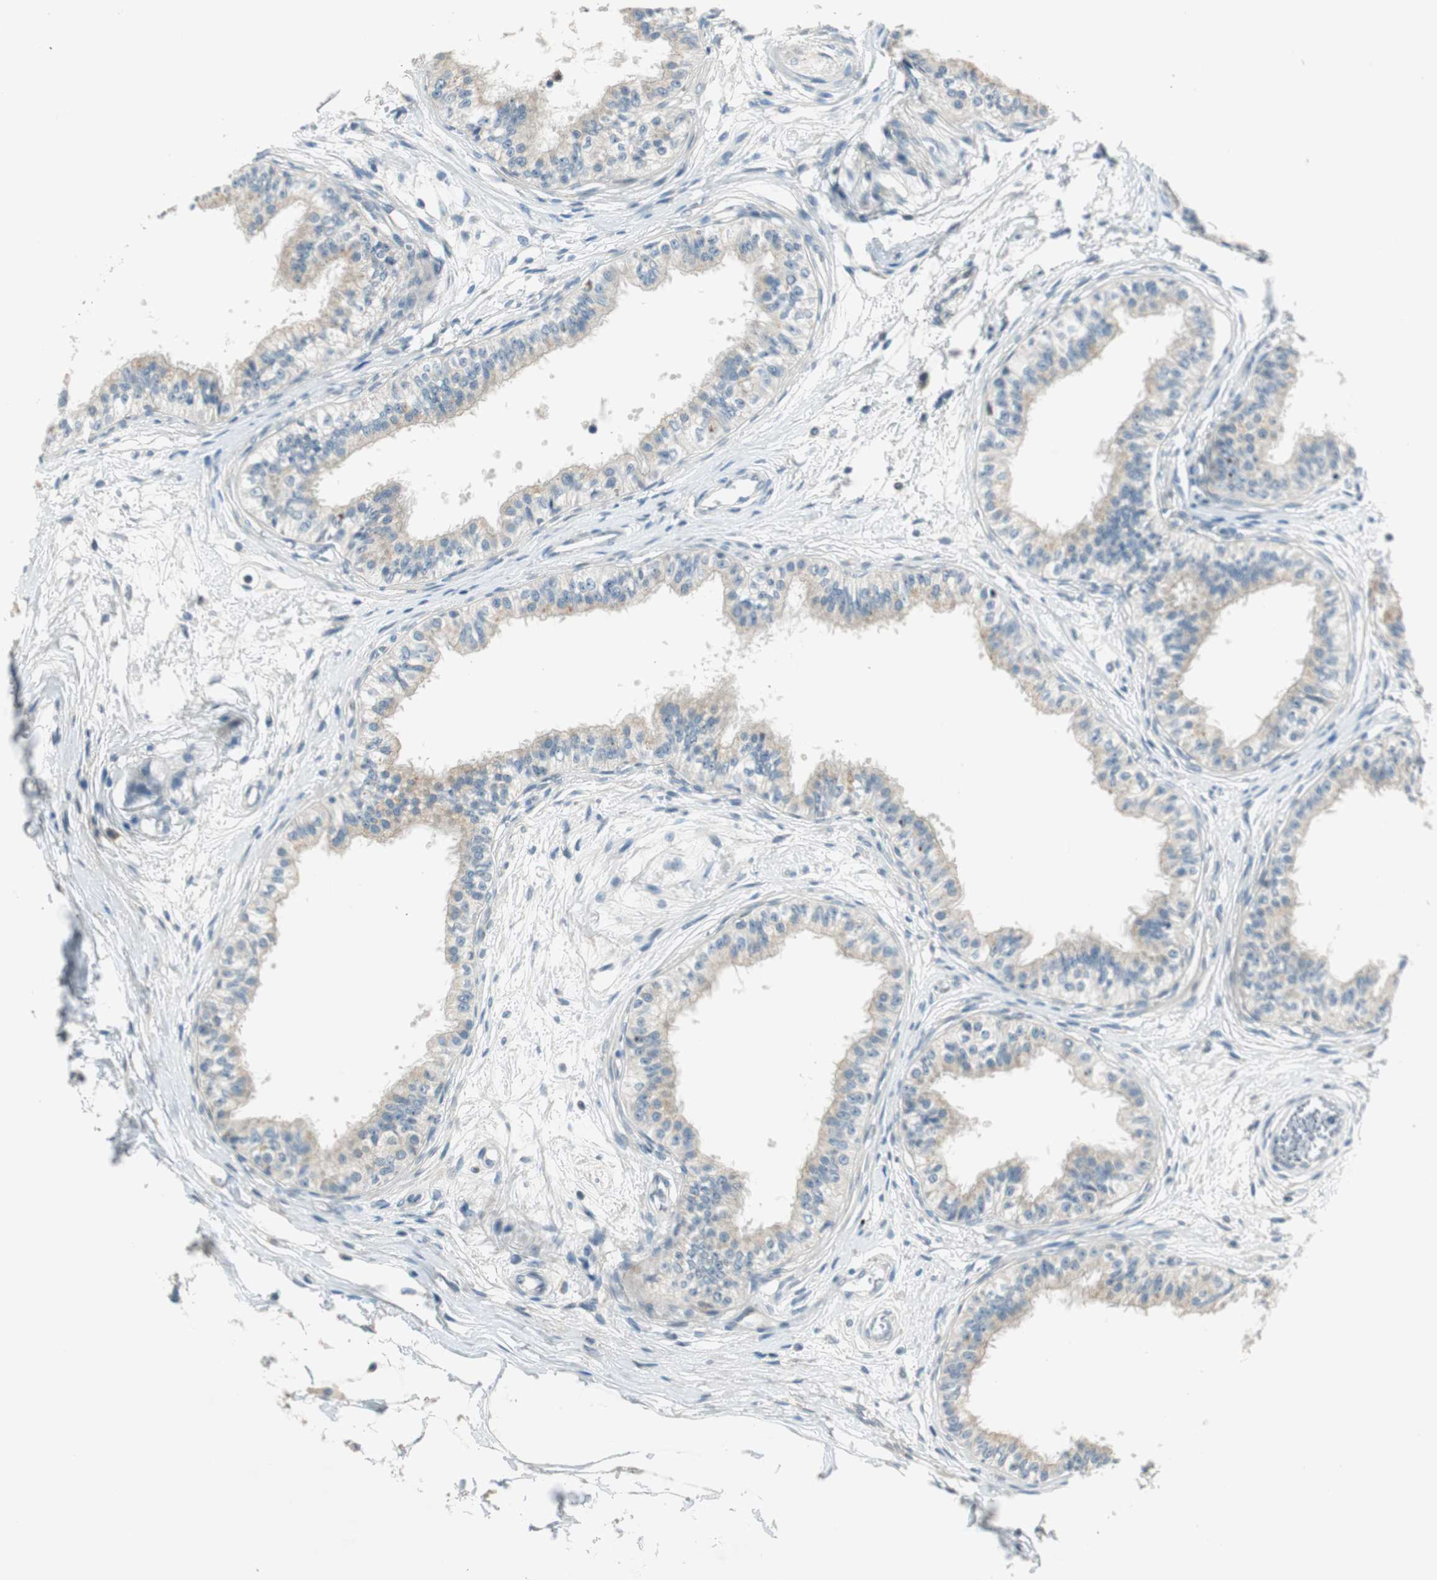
{"staining": {"intensity": "moderate", "quantity": "<25%", "location": "cytoplasmic/membranous"}, "tissue": "epididymis", "cell_type": "Glandular cells", "image_type": "normal", "snomed": [{"axis": "morphology", "description": "Normal tissue, NOS"}, {"axis": "morphology", "description": "Adenocarcinoma, metastatic, NOS"}, {"axis": "topography", "description": "Testis"}, {"axis": "topography", "description": "Epididymis"}], "caption": "Protein expression analysis of unremarkable epididymis reveals moderate cytoplasmic/membranous positivity in about <25% of glandular cells.", "gene": "PCDHB15", "patient": {"sex": "male", "age": 26}}